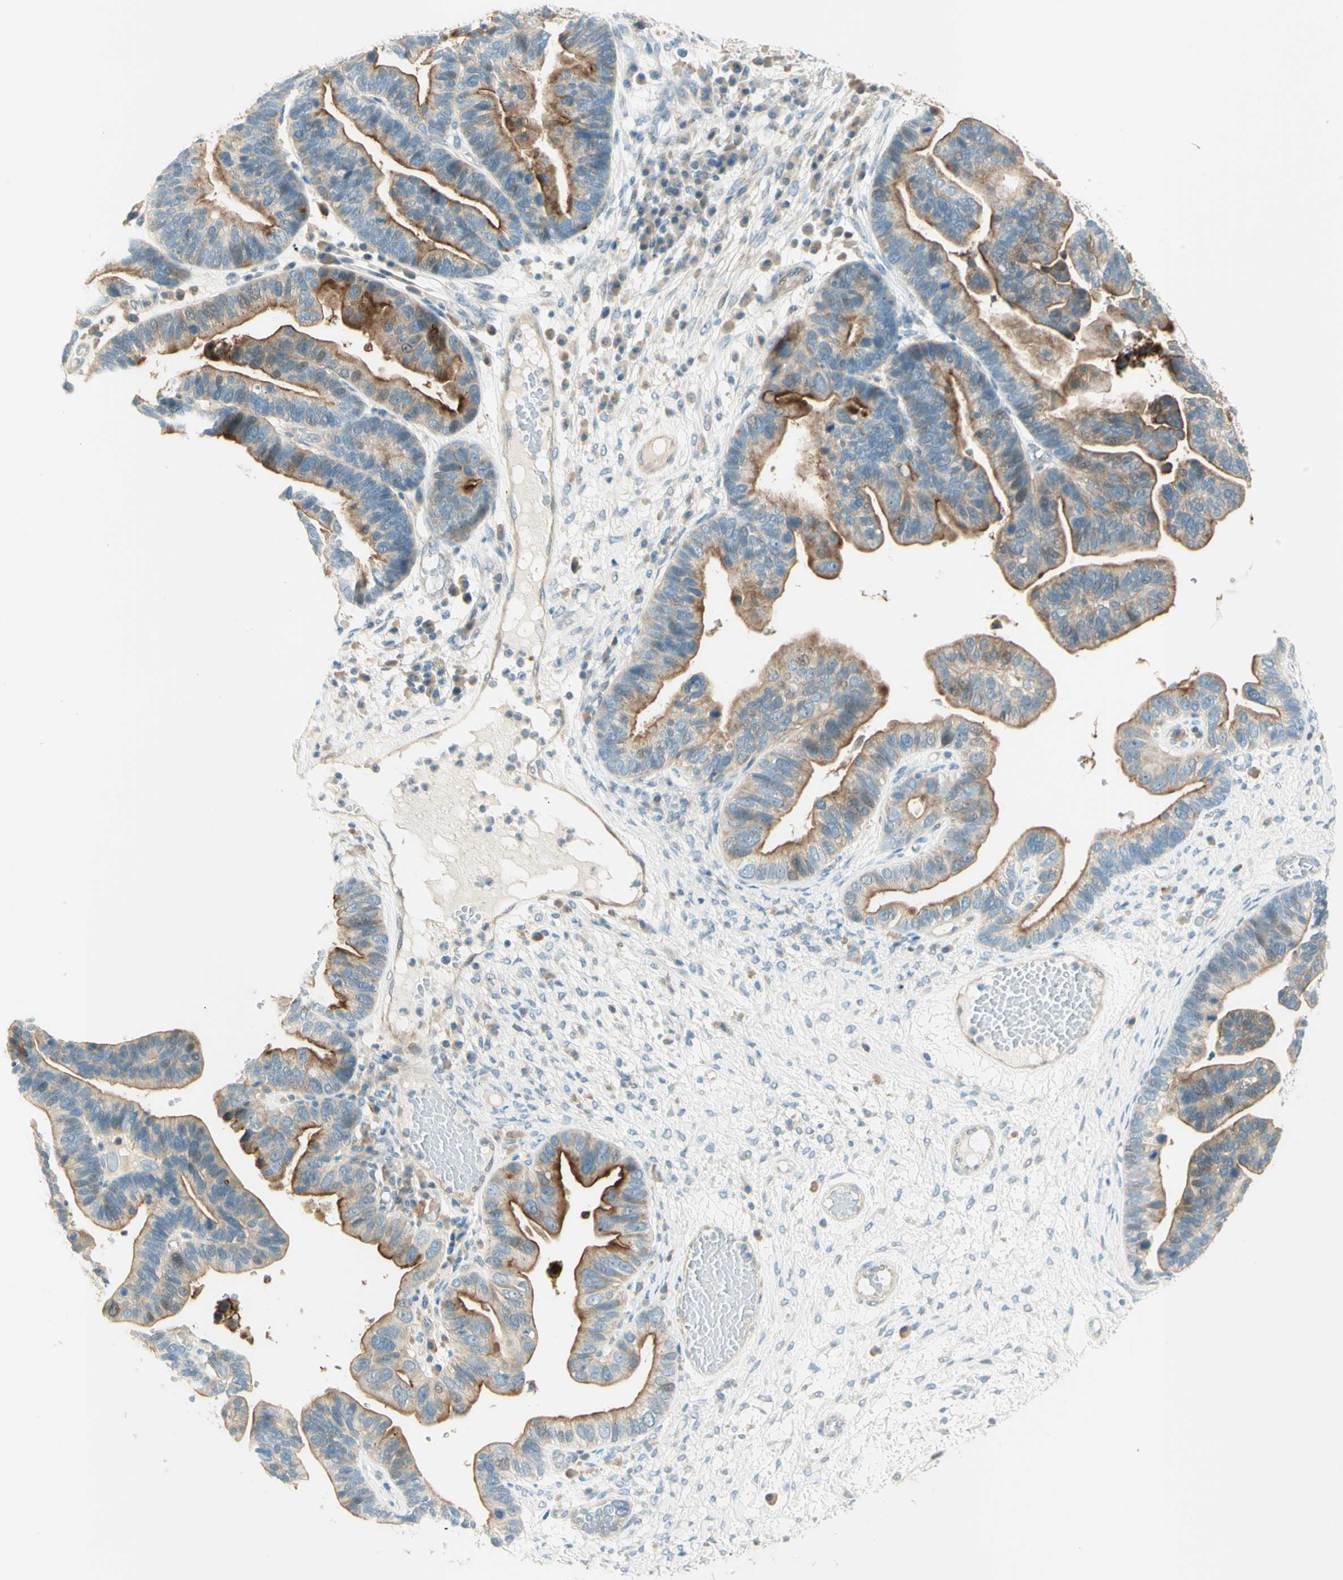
{"staining": {"intensity": "strong", "quantity": "25%-75%", "location": "cytoplasmic/membranous"}, "tissue": "ovarian cancer", "cell_type": "Tumor cells", "image_type": "cancer", "snomed": [{"axis": "morphology", "description": "Cystadenocarcinoma, serous, NOS"}, {"axis": "topography", "description": "Ovary"}], "caption": "IHC staining of ovarian serous cystadenocarcinoma, which exhibits high levels of strong cytoplasmic/membranous expression in approximately 25%-75% of tumor cells indicating strong cytoplasmic/membranous protein staining. The staining was performed using DAB (brown) for protein detection and nuclei were counterstained in hematoxylin (blue).", "gene": "PROM1", "patient": {"sex": "female", "age": 56}}